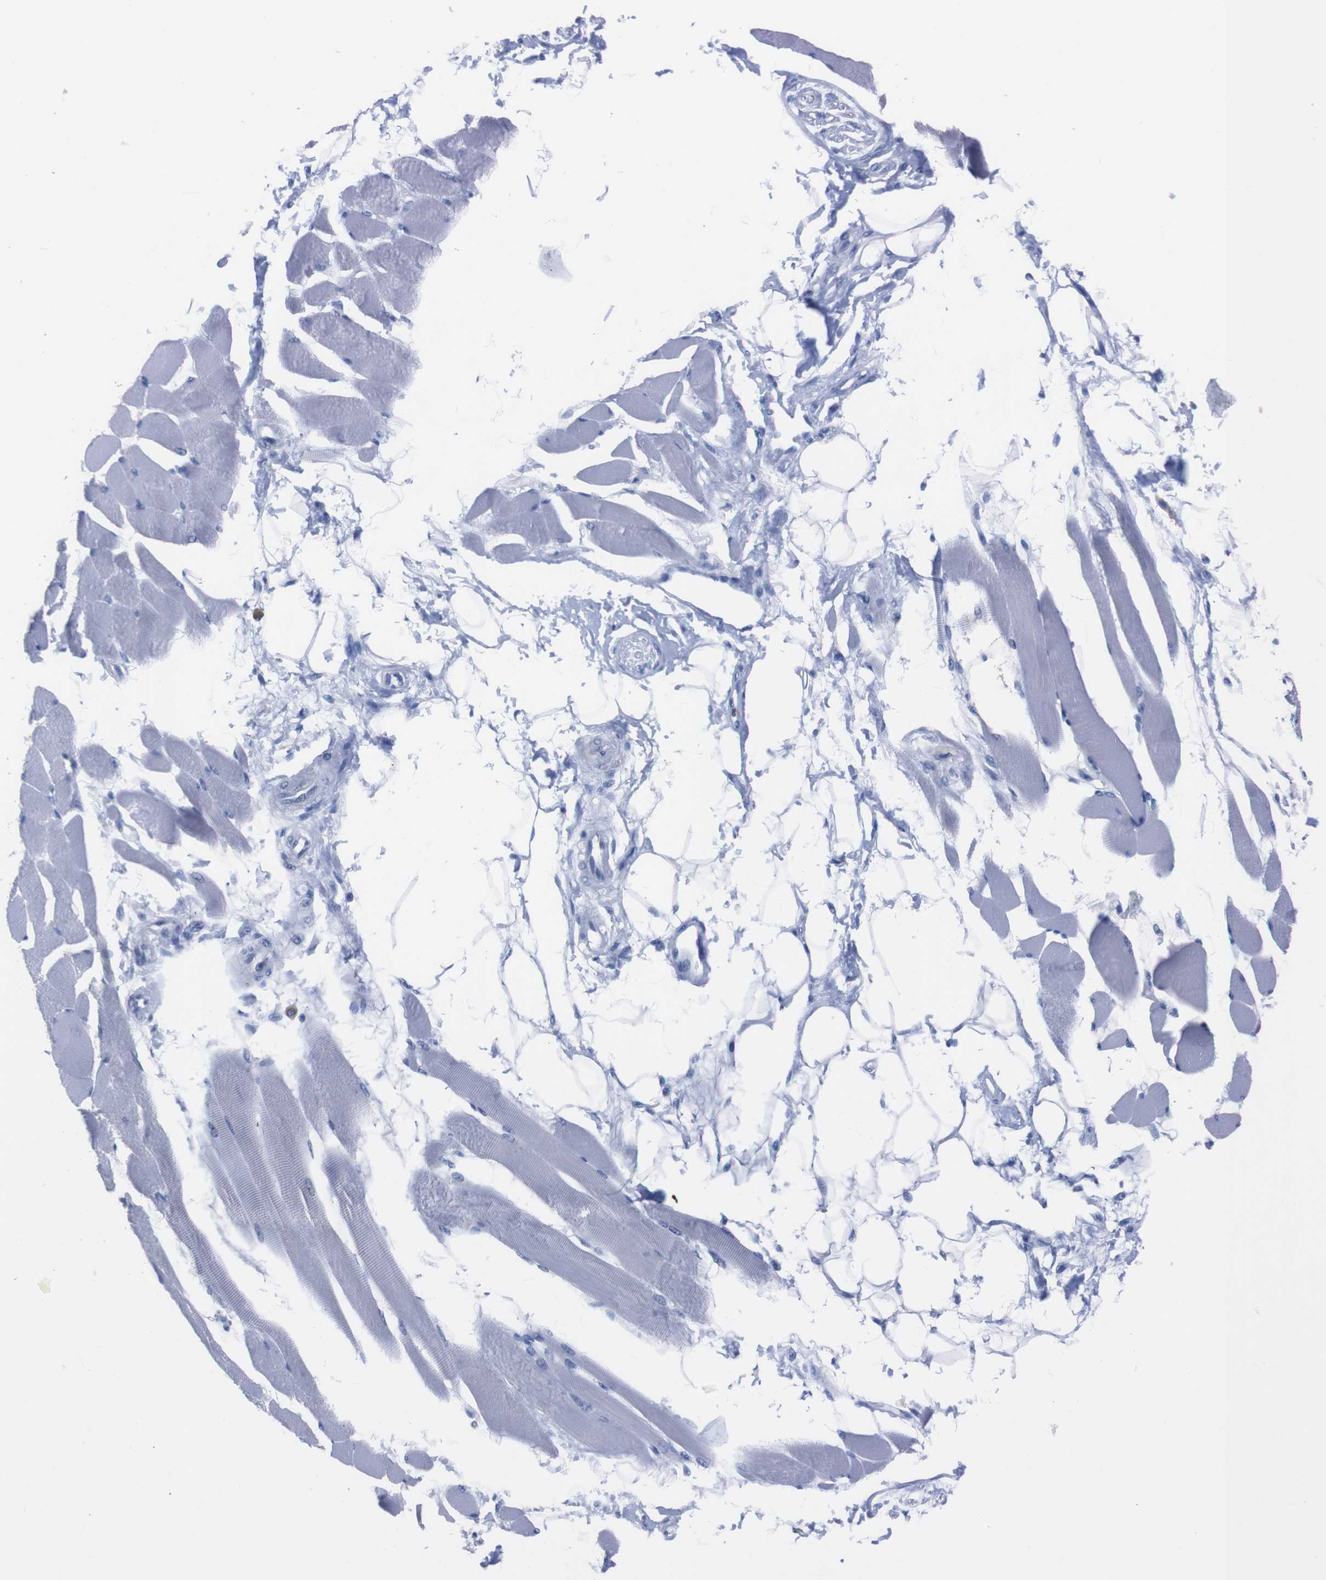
{"staining": {"intensity": "negative", "quantity": "none", "location": "none"}, "tissue": "skeletal muscle", "cell_type": "Myocytes", "image_type": "normal", "snomed": [{"axis": "morphology", "description": "Normal tissue, NOS"}, {"axis": "topography", "description": "Skeletal muscle"}, {"axis": "topography", "description": "Peripheral nerve tissue"}], "caption": "Normal skeletal muscle was stained to show a protein in brown. There is no significant positivity in myocytes.", "gene": "TMEM243", "patient": {"sex": "female", "age": 84}}